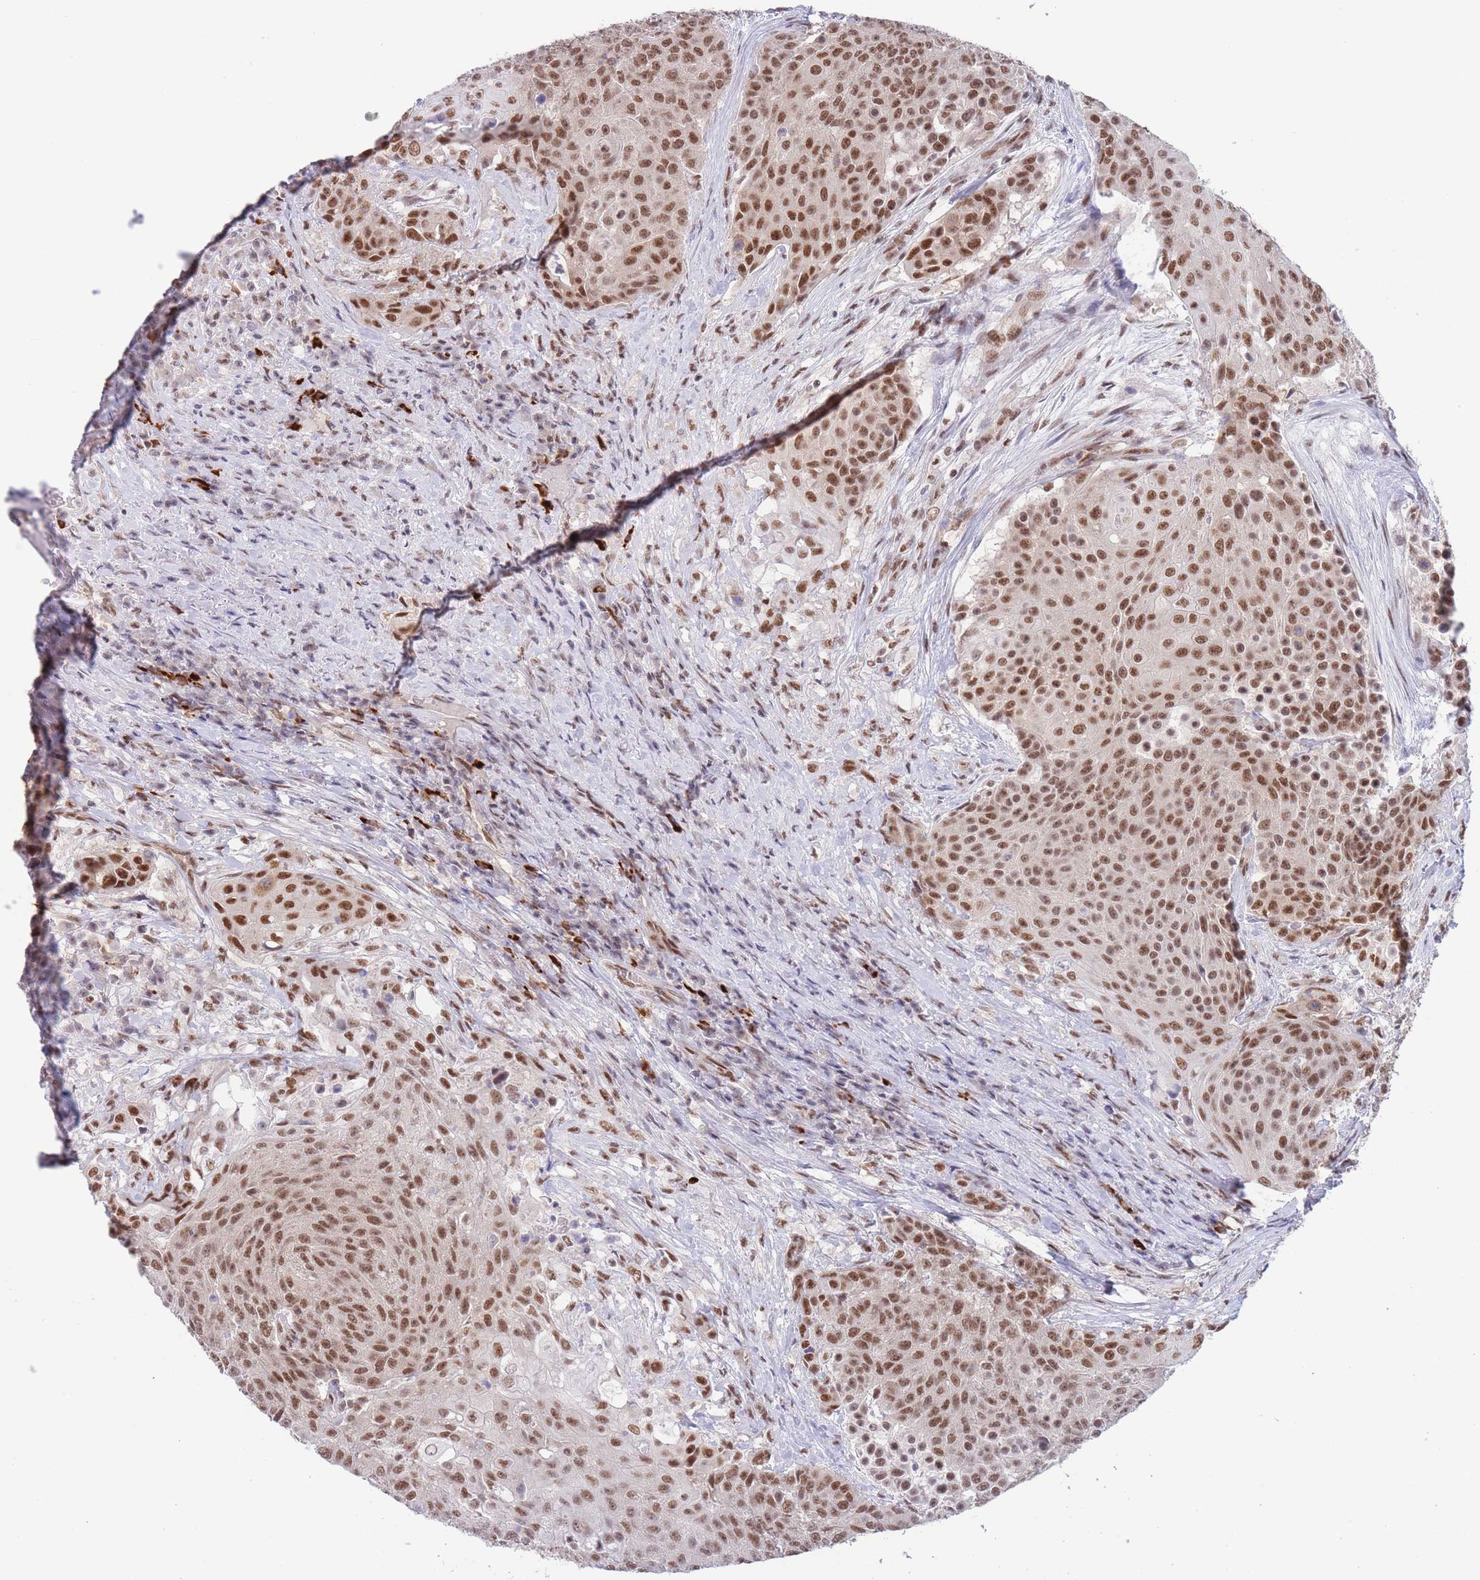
{"staining": {"intensity": "moderate", "quantity": ">75%", "location": "nuclear"}, "tissue": "urothelial cancer", "cell_type": "Tumor cells", "image_type": "cancer", "snomed": [{"axis": "morphology", "description": "Urothelial carcinoma, High grade"}, {"axis": "topography", "description": "Urinary bladder"}], "caption": "Immunohistochemical staining of human urothelial cancer demonstrates moderate nuclear protein staining in approximately >75% of tumor cells. The staining was performed using DAB, with brown indicating positive protein expression. Nuclei are stained blue with hematoxylin.", "gene": "SMAD9", "patient": {"sex": "female", "age": 63}}